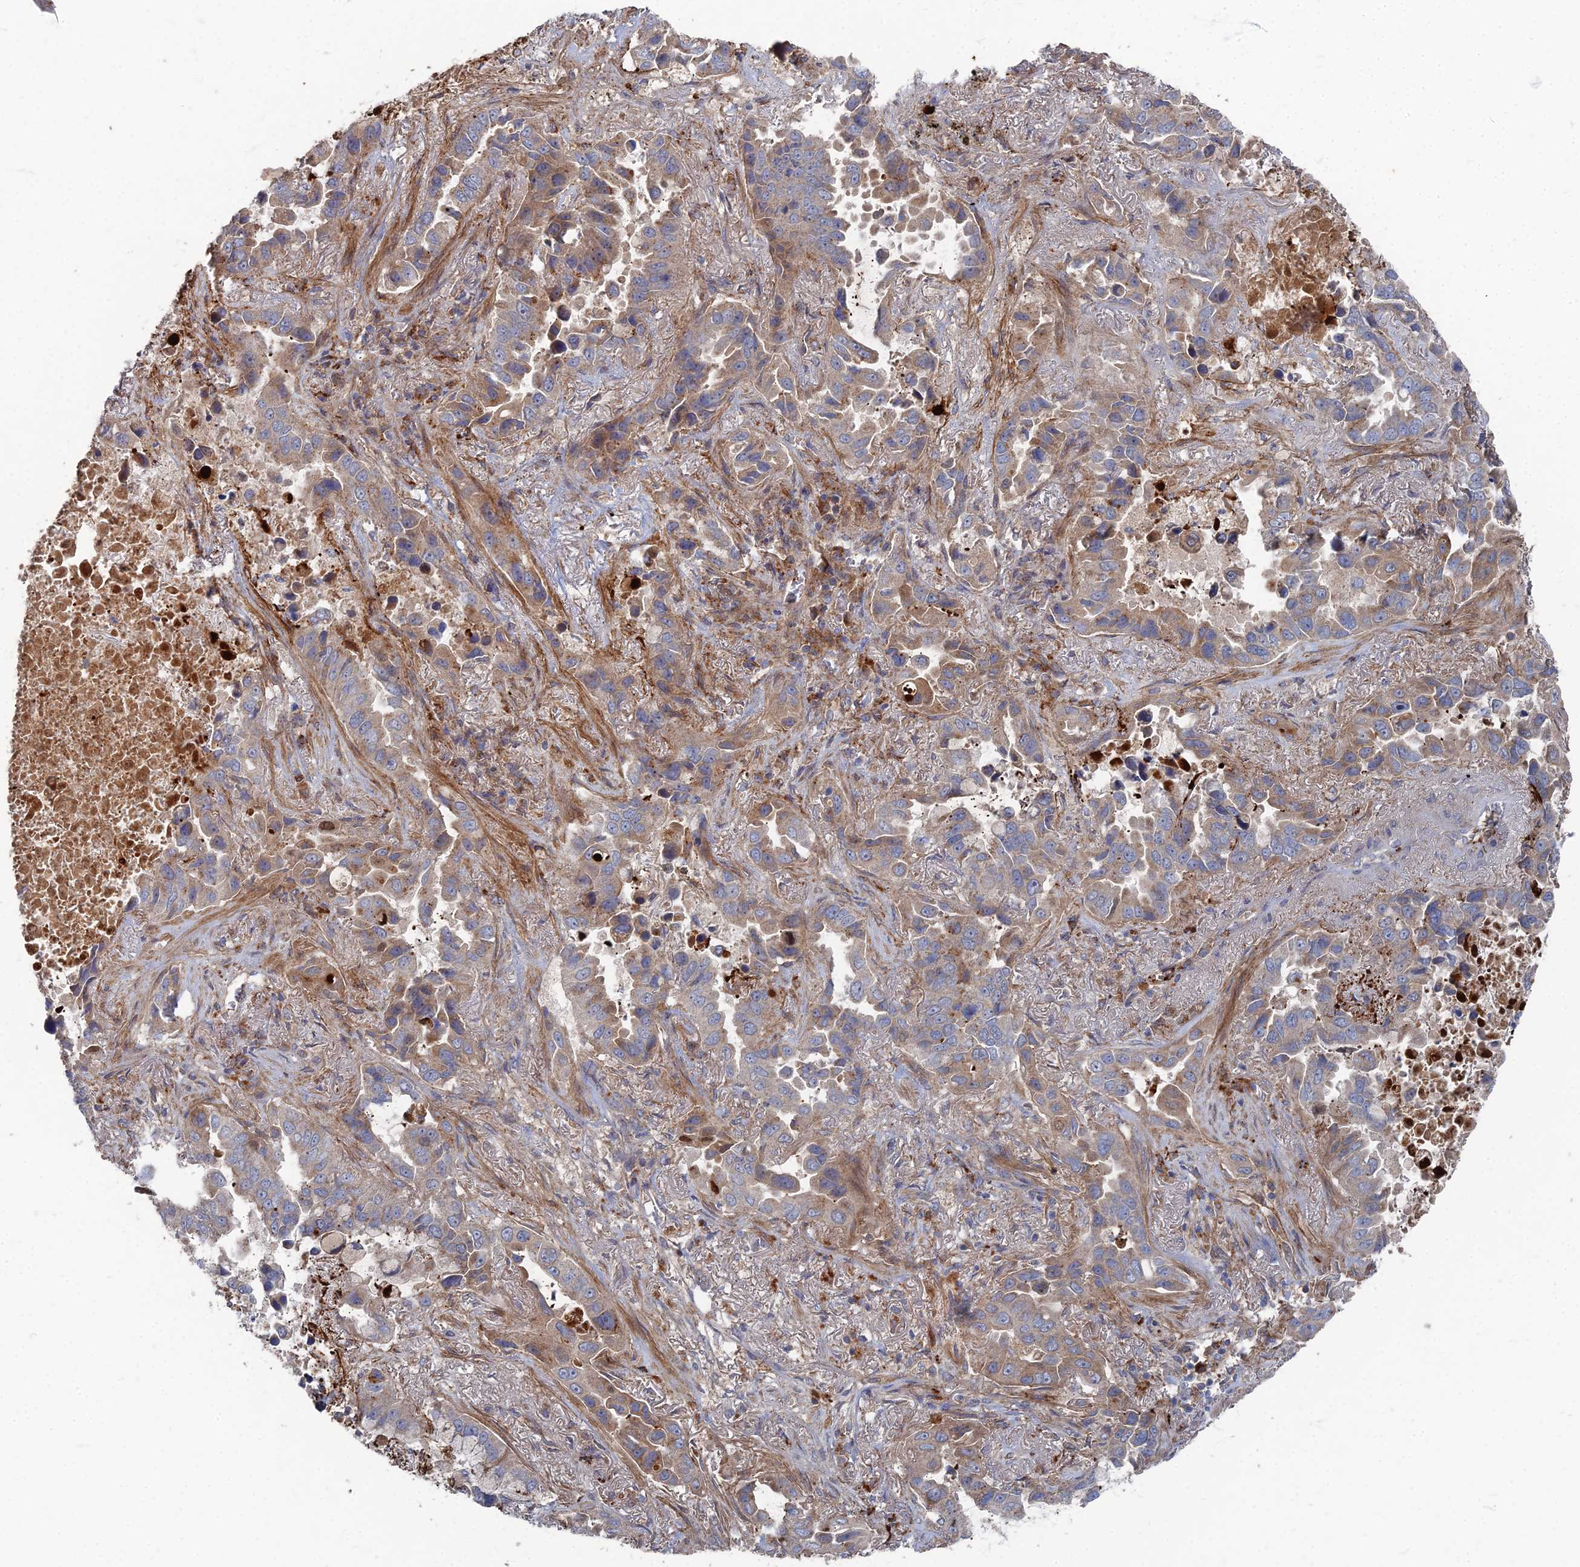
{"staining": {"intensity": "moderate", "quantity": ">75%", "location": "cytoplasmic/membranous"}, "tissue": "lung cancer", "cell_type": "Tumor cells", "image_type": "cancer", "snomed": [{"axis": "morphology", "description": "Adenocarcinoma, NOS"}, {"axis": "topography", "description": "Lung"}], "caption": "Lung adenocarcinoma stained with a protein marker exhibits moderate staining in tumor cells.", "gene": "PPCDC", "patient": {"sex": "male", "age": 64}}